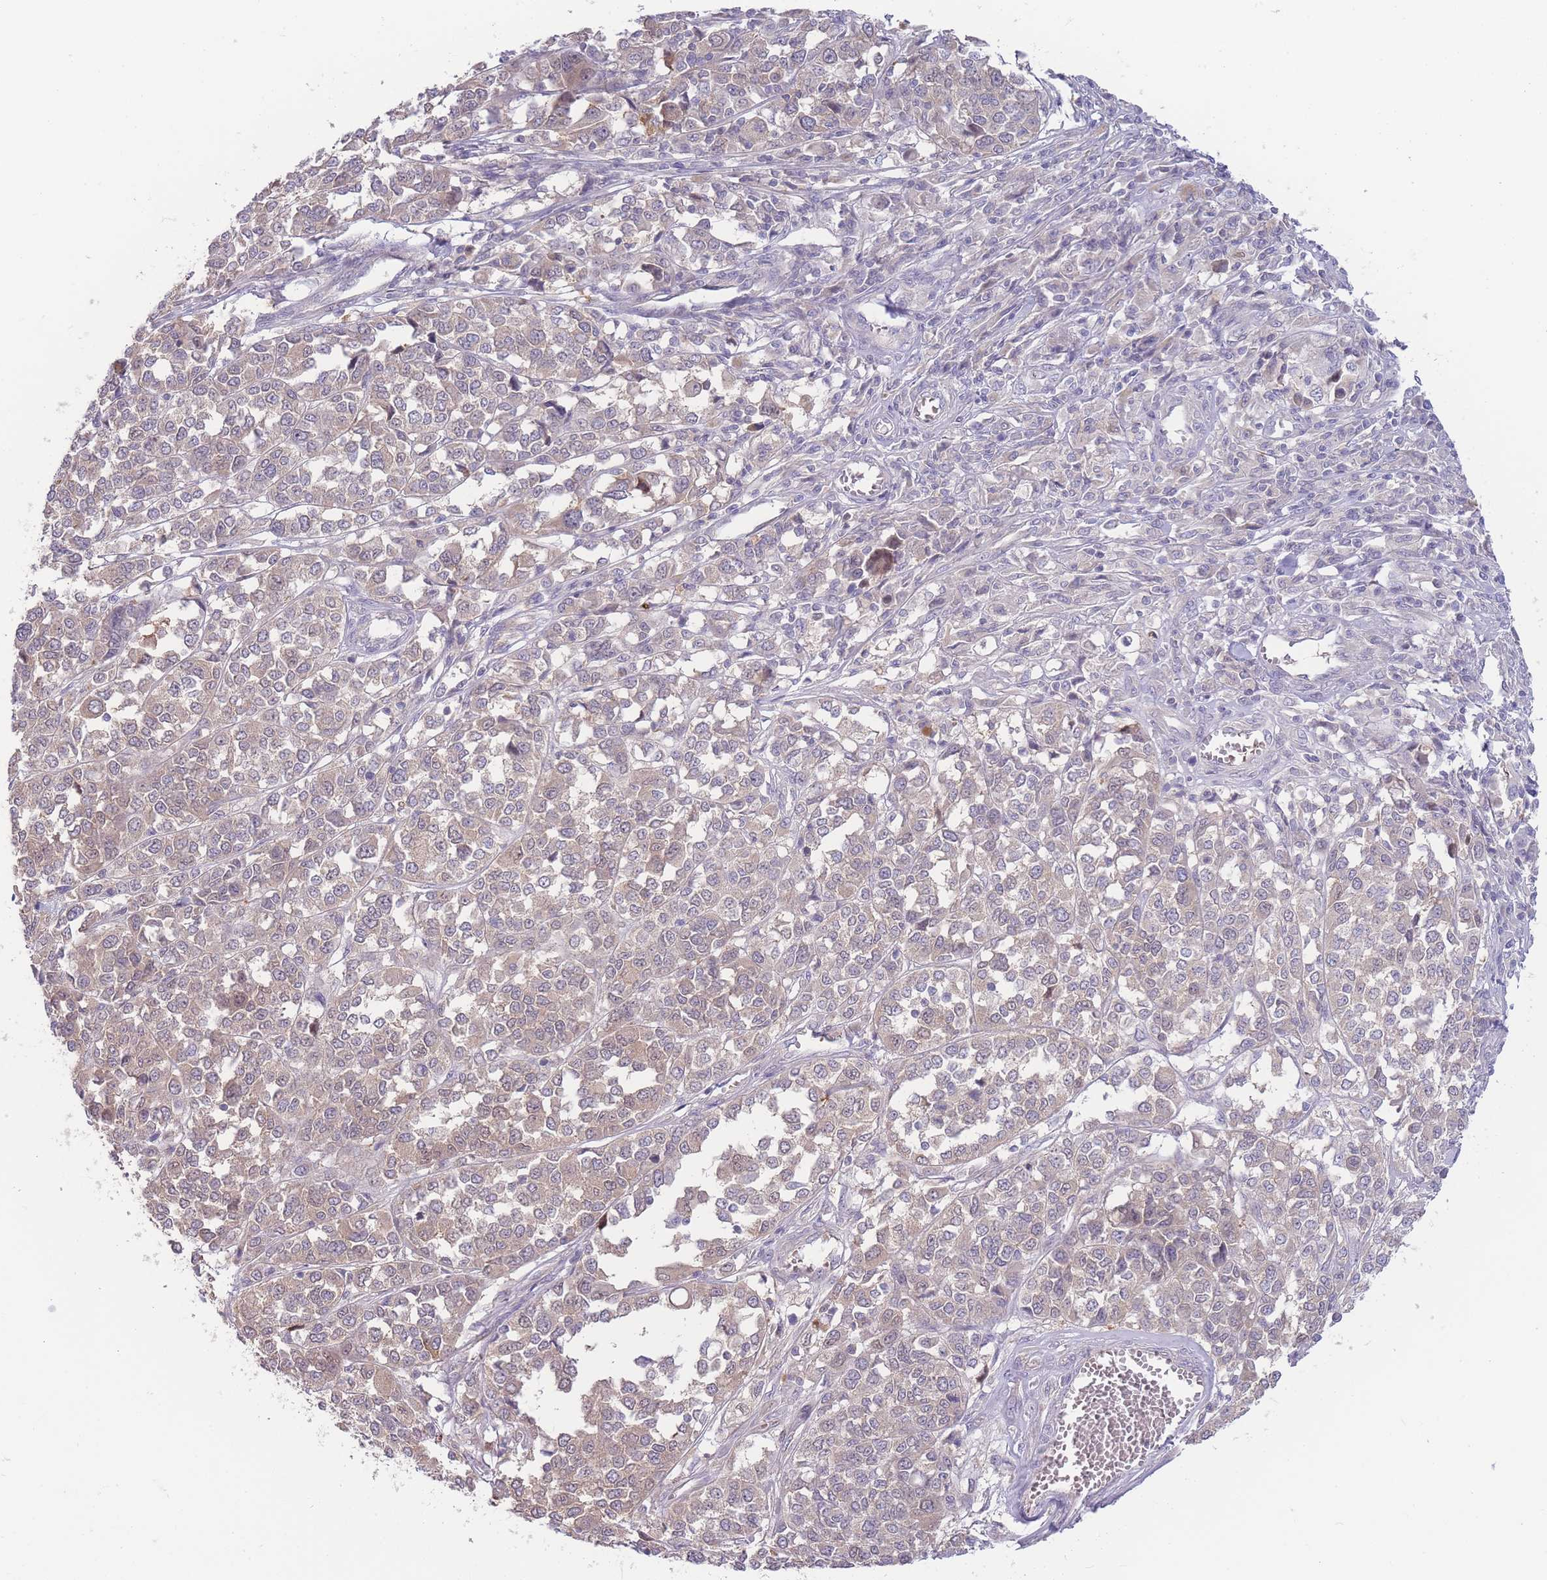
{"staining": {"intensity": "weak", "quantity": "25%-75%", "location": "cytoplasmic/membranous"}, "tissue": "melanoma", "cell_type": "Tumor cells", "image_type": "cancer", "snomed": [{"axis": "morphology", "description": "Malignant melanoma, Metastatic site"}, {"axis": "topography", "description": "Lymph node"}], "caption": "Immunohistochemistry image of malignant melanoma (metastatic site) stained for a protein (brown), which shows low levels of weak cytoplasmic/membranous staining in about 25%-75% of tumor cells.", "gene": "SPHKAP", "patient": {"sex": "male", "age": 44}}